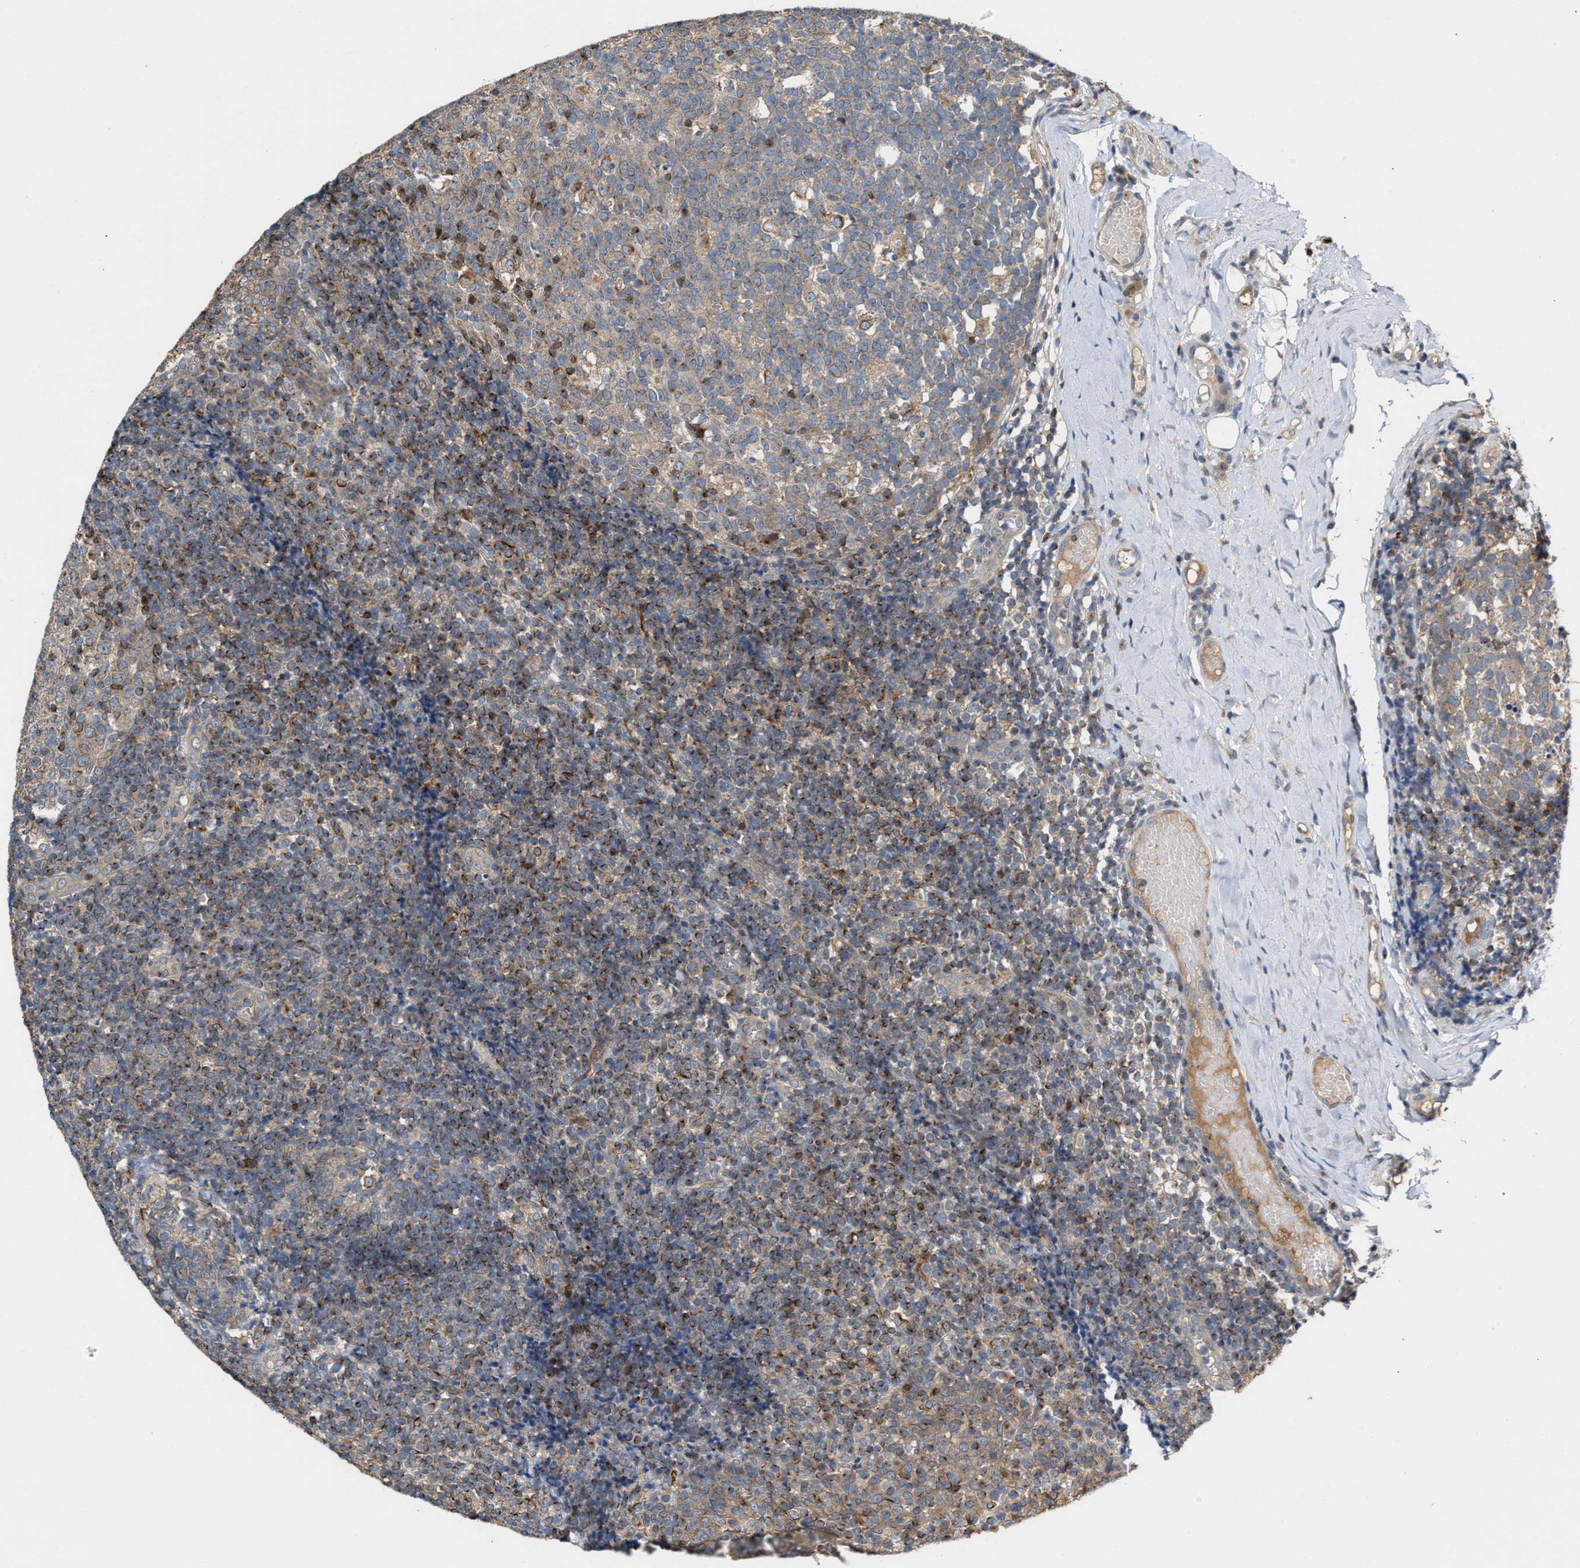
{"staining": {"intensity": "strong", "quantity": "<25%", "location": "cytoplasmic/membranous"}, "tissue": "tonsil", "cell_type": "Germinal center cells", "image_type": "normal", "snomed": [{"axis": "morphology", "description": "Normal tissue, NOS"}, {"axis": "topography", "description": "Tonsil"}], "caption": "DAB (3,3'-diaminobenzidine) immunohistochemical staining of normal tonsil shows strong cytoplasmic/membranous protein positivity in approximately <25% of germinal center cells.", "gene": "BBLN", "patient": {"sex": "female", "age": 19}}